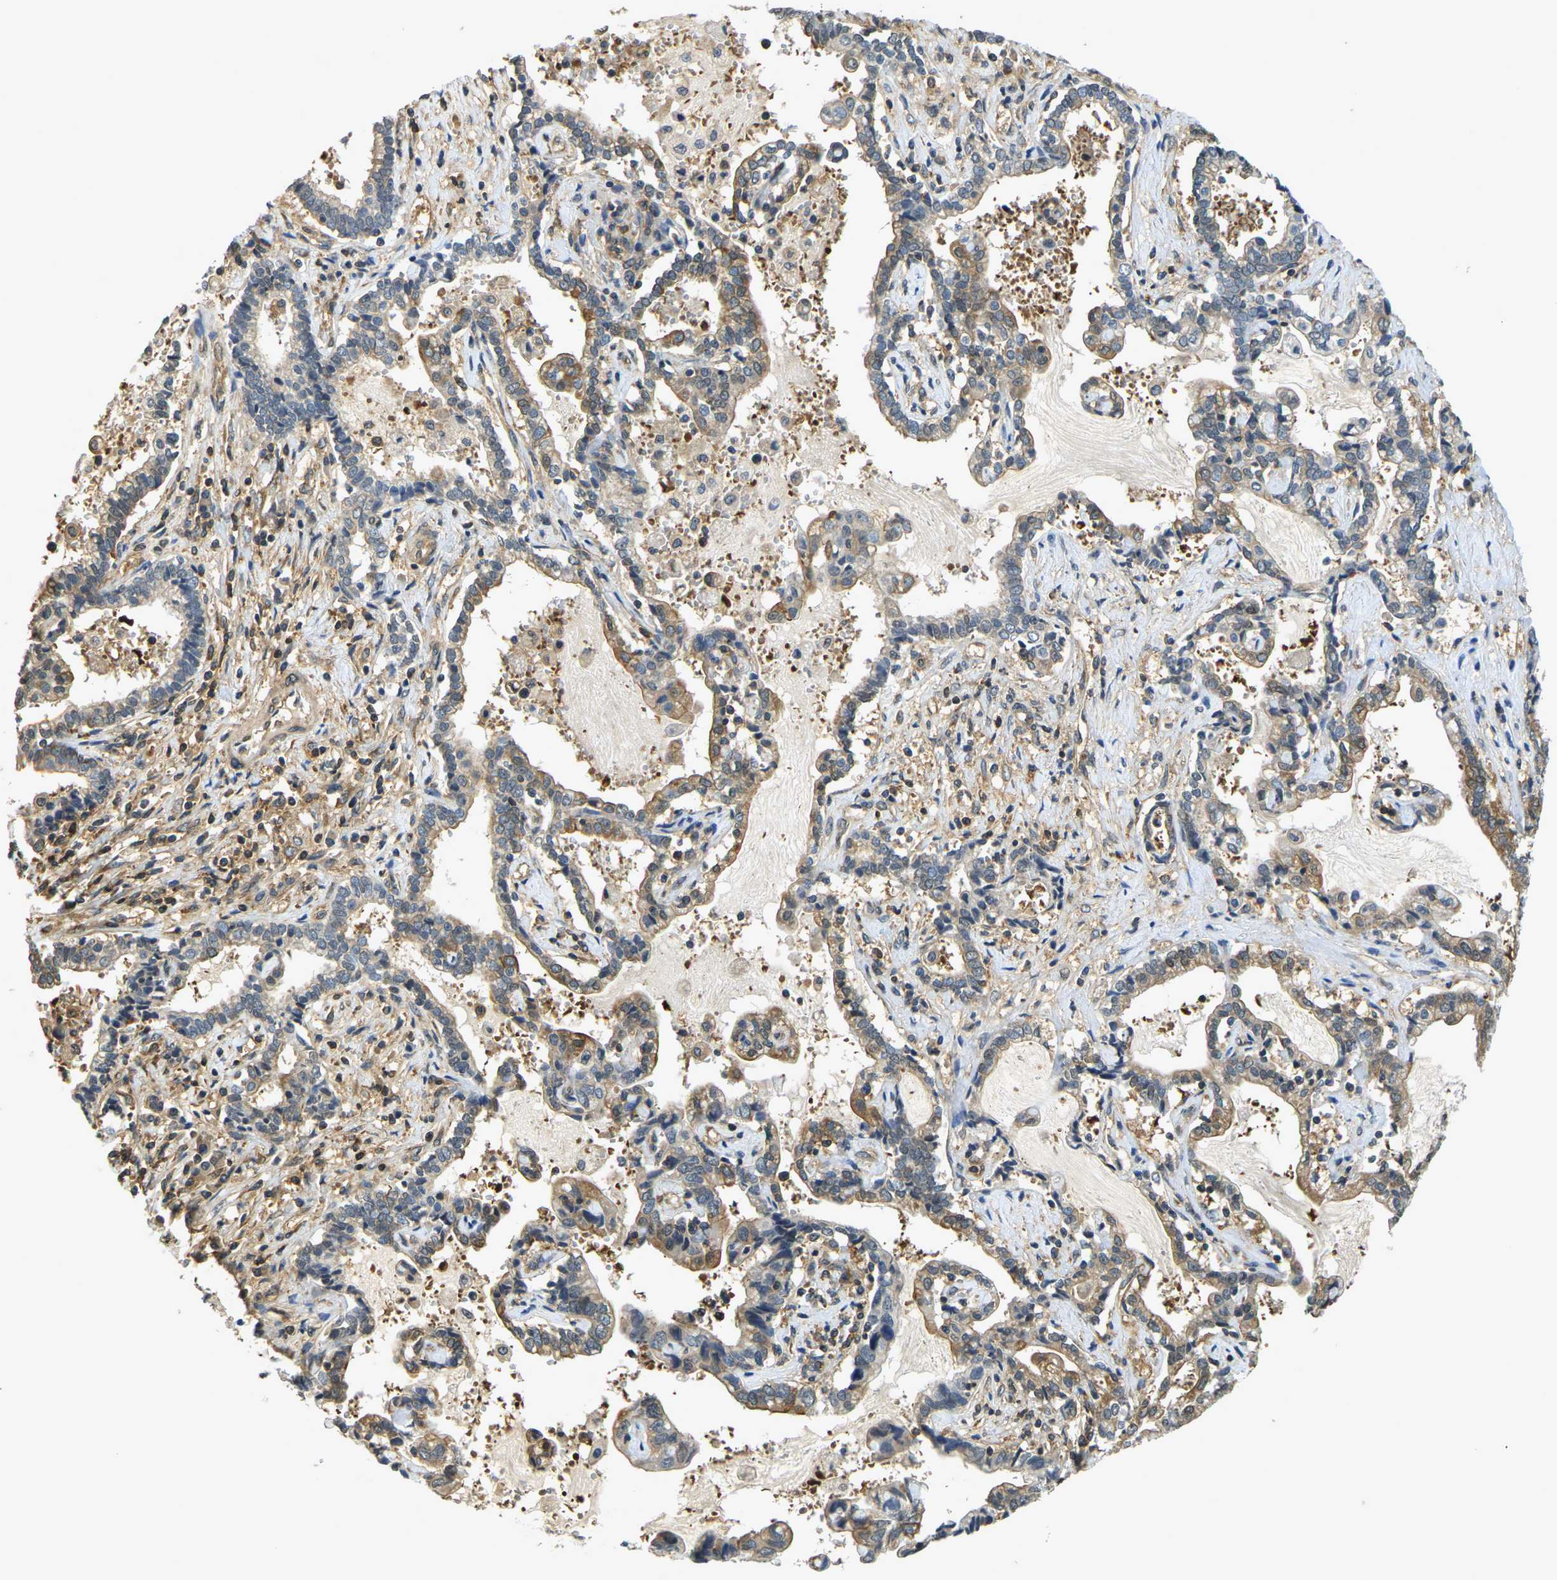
{"staining": {"intensity": "moderate", "quantity": "<25%", "location": "cytoplasmic/membranous"}, "tissue": "liver cancer", "cell_type": "Tumor cells", "image_type": "cancer", "snomed": [{"axis": "morphology", "description": "Cholangiocarcinoma"}, {"axis": "topography", "description": "Liver"}], "caption": "Human cholangiocarcinoma (liver) stained with a brown dye demonstrates moderate cytoplasmic/membranous positive staining in about <25% of tumor cells.", "gene": "CAST", "patient": {"sex": "male", "age": 57}}